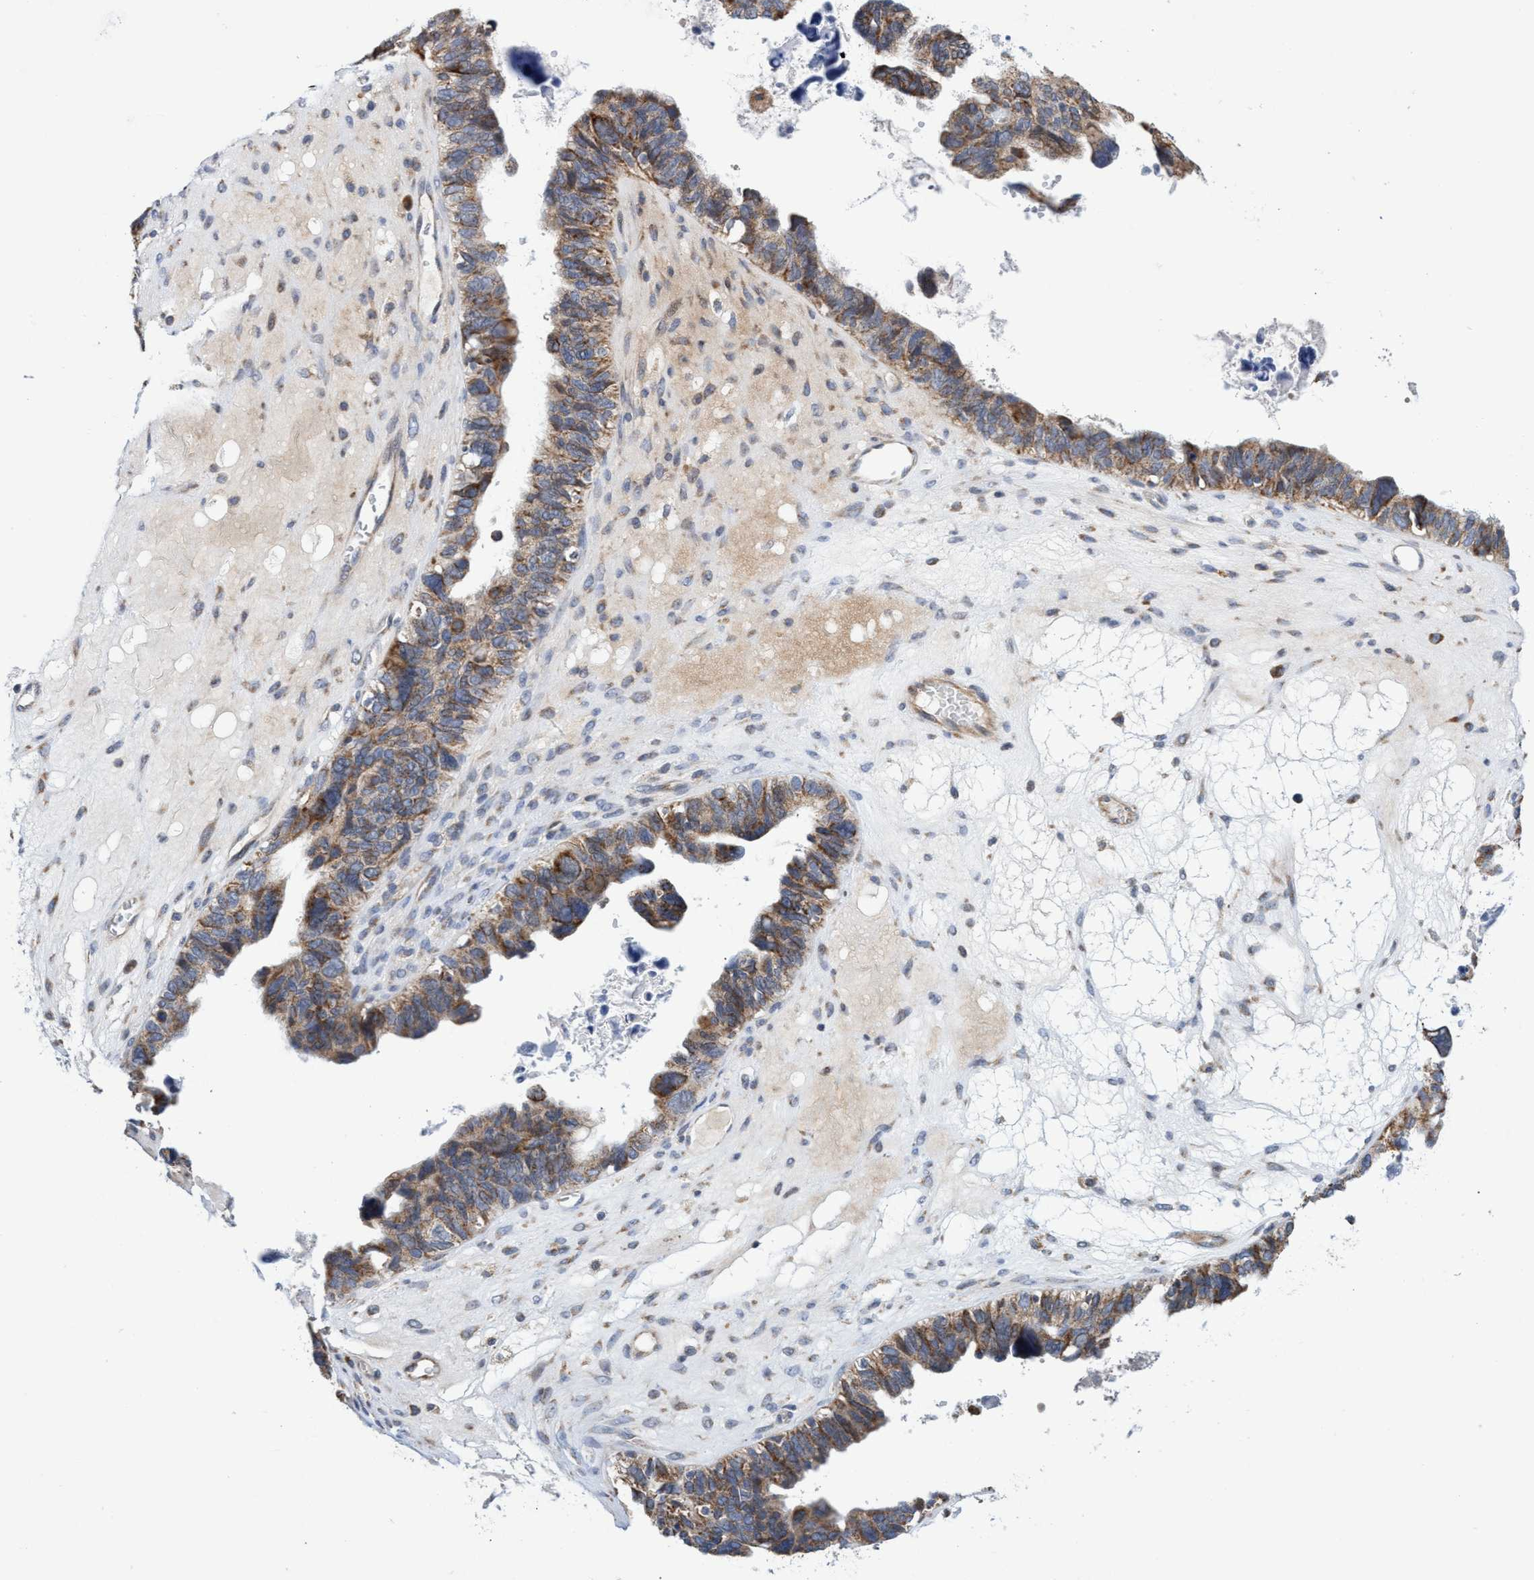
{"staining": {"intensity": "moderate", "quantity": ">75%", "location": "cytoplasmic/membranous"}, "tissue": "ovarian cancer", "cell_type": "Tumor cells", "image_type": "cancer", "snomed": [{"axis": "morphology", "description": "Cystadenocarcinoma, serous, NOS"}, {"axis": "topography", "description": "Ovary"}], "caption": "Immunohistochemistry (IHC) histopathology image of human serous cystadenocarcinoma (ovarian) stained for a protein (brown), which exhibits medium levels of moderate cytoplasmic/membranous positivity in about >75% of tumor cells.", "gene": "NAT16", "patient": {"sex": "female", "age": 79}}